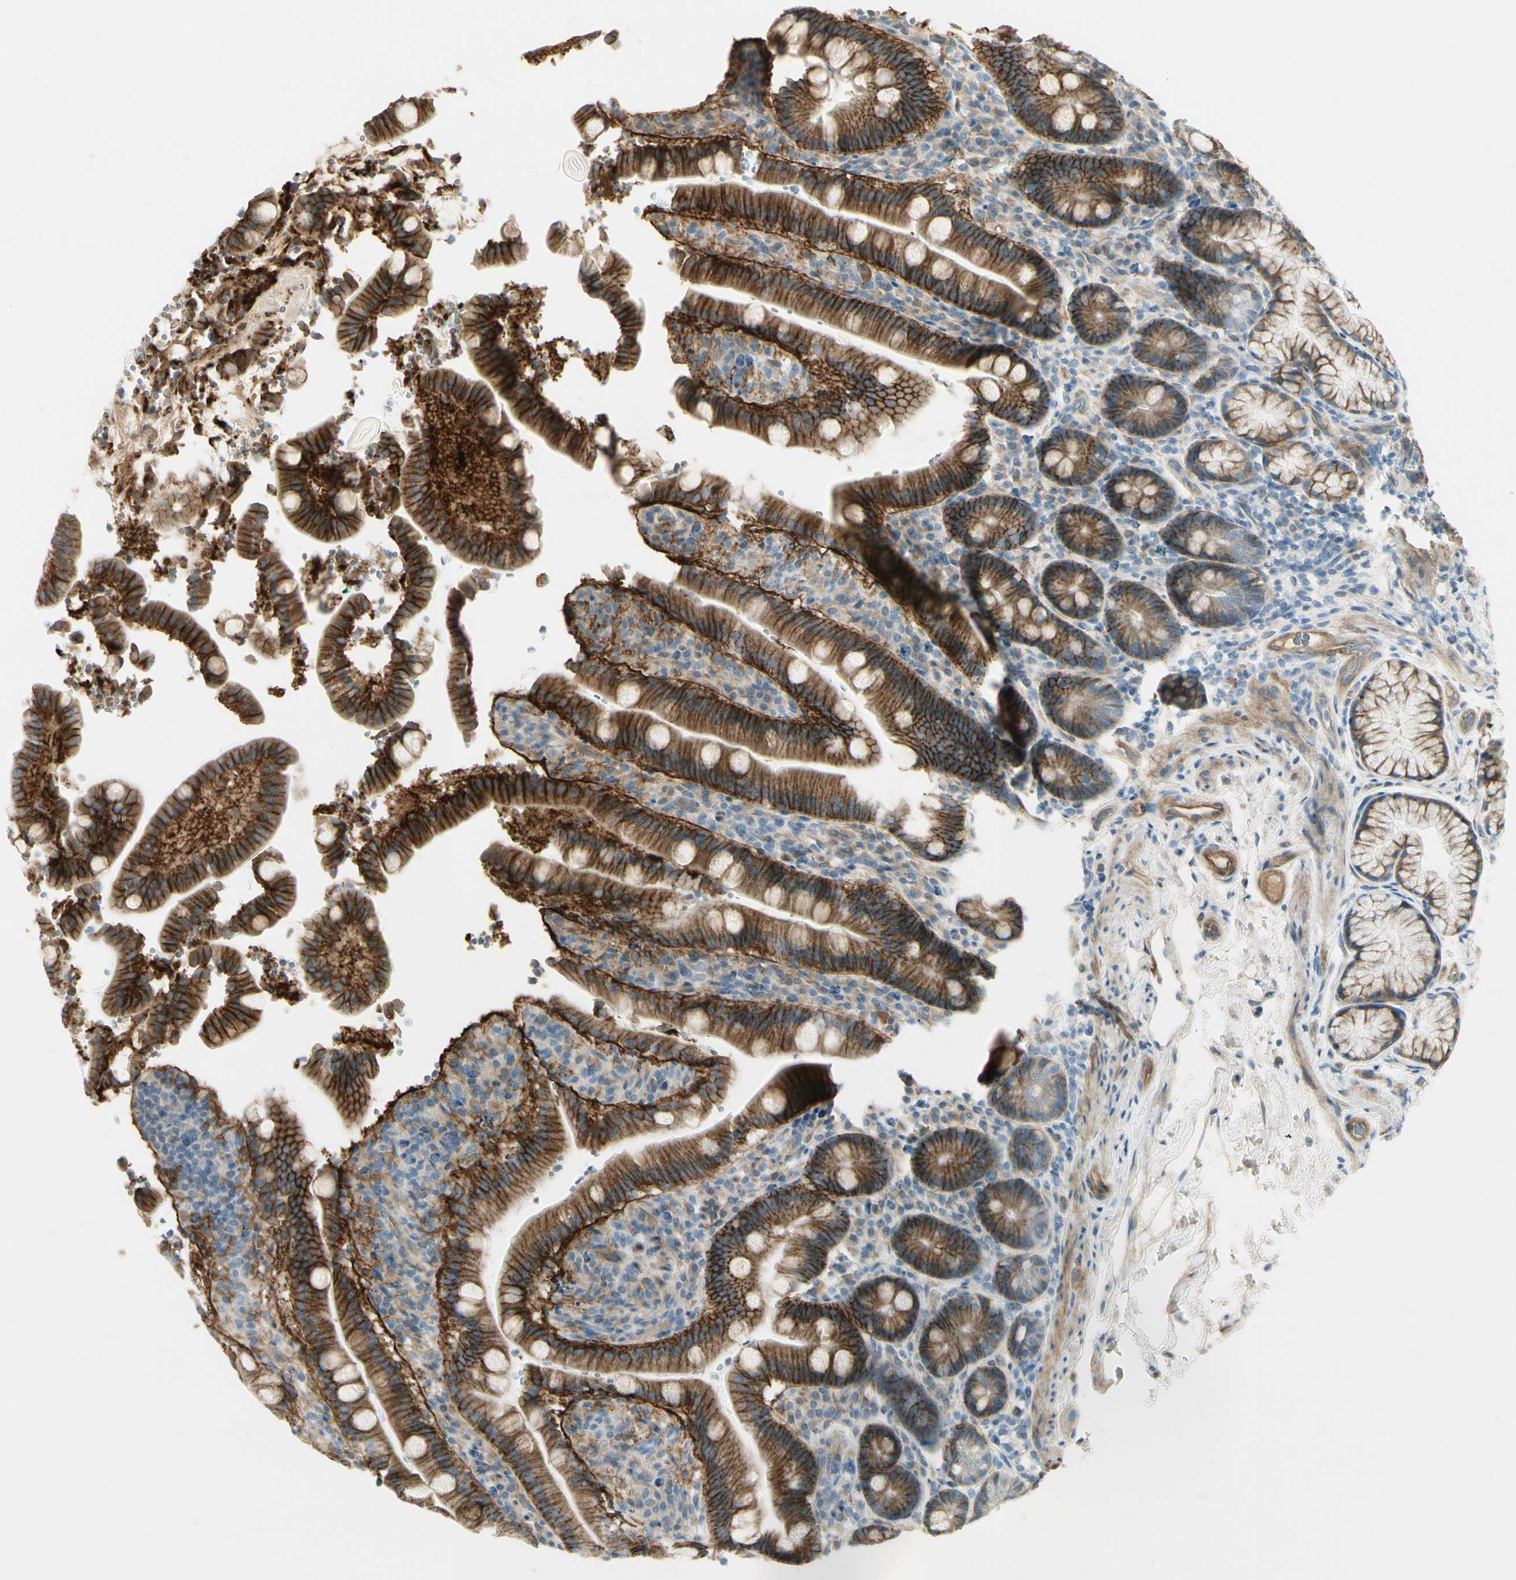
{"staining": {"intensity": "strong", "quantity": ">75%", "location": "cytoplasmic/membranous"}, "tissue": "duodenum", "cell_type": "Glandular cells", "image_type": "normal", "snomed": [{"axis": "morphology", "description": "Normal tissue, NOS"}, {"axis": "topography", "description": "Small intestine, NOS"}], "caption": "Benign duodenum was stained to show a protein in brown. There is high levels of strong cytoplasmic/membranous positivity in approximately >75% of glandular cells.", "gene": "ITGA3", "patient": {"sex": "female", "age": 71}}